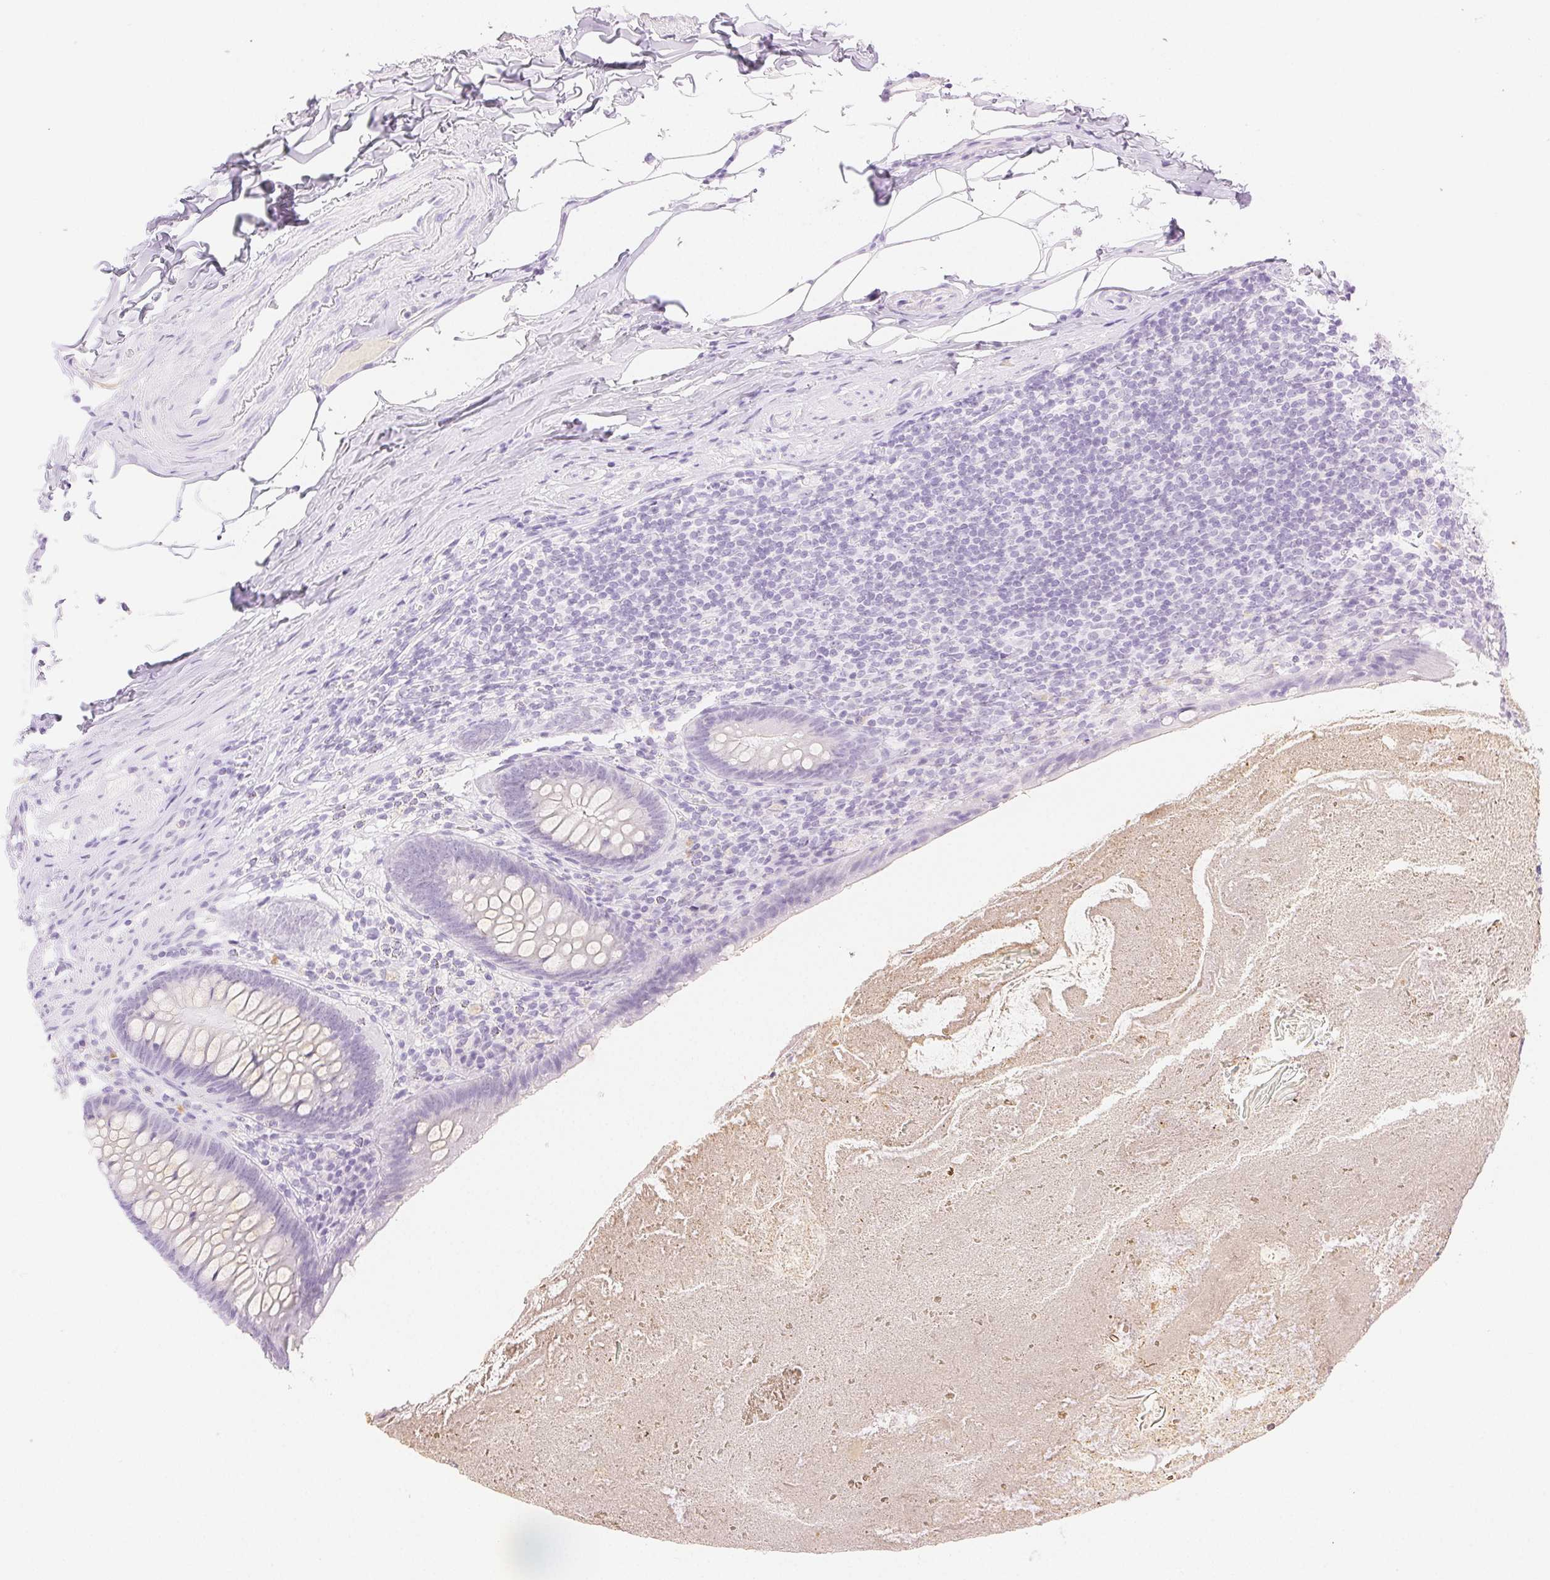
{"staining": {"intensity": "negative", "quantity": "none", "location": "none"}, "tissue": "appendix", "cell_type": "Glandular cells", "image_type": "normal", "snomed": [{"axis": "morphology", "description": "Normal tissue, NOS"}, {"axis": "topography", "description": "Appendix"}], "caption": "Immunohistochemical staining of benign human appendix reveals no significant staining in glandular cells. (IHC, brightfield microscopy, high magnification).", "gene": "SPACA4", "patient": {"sex": "male", "age": 47}}